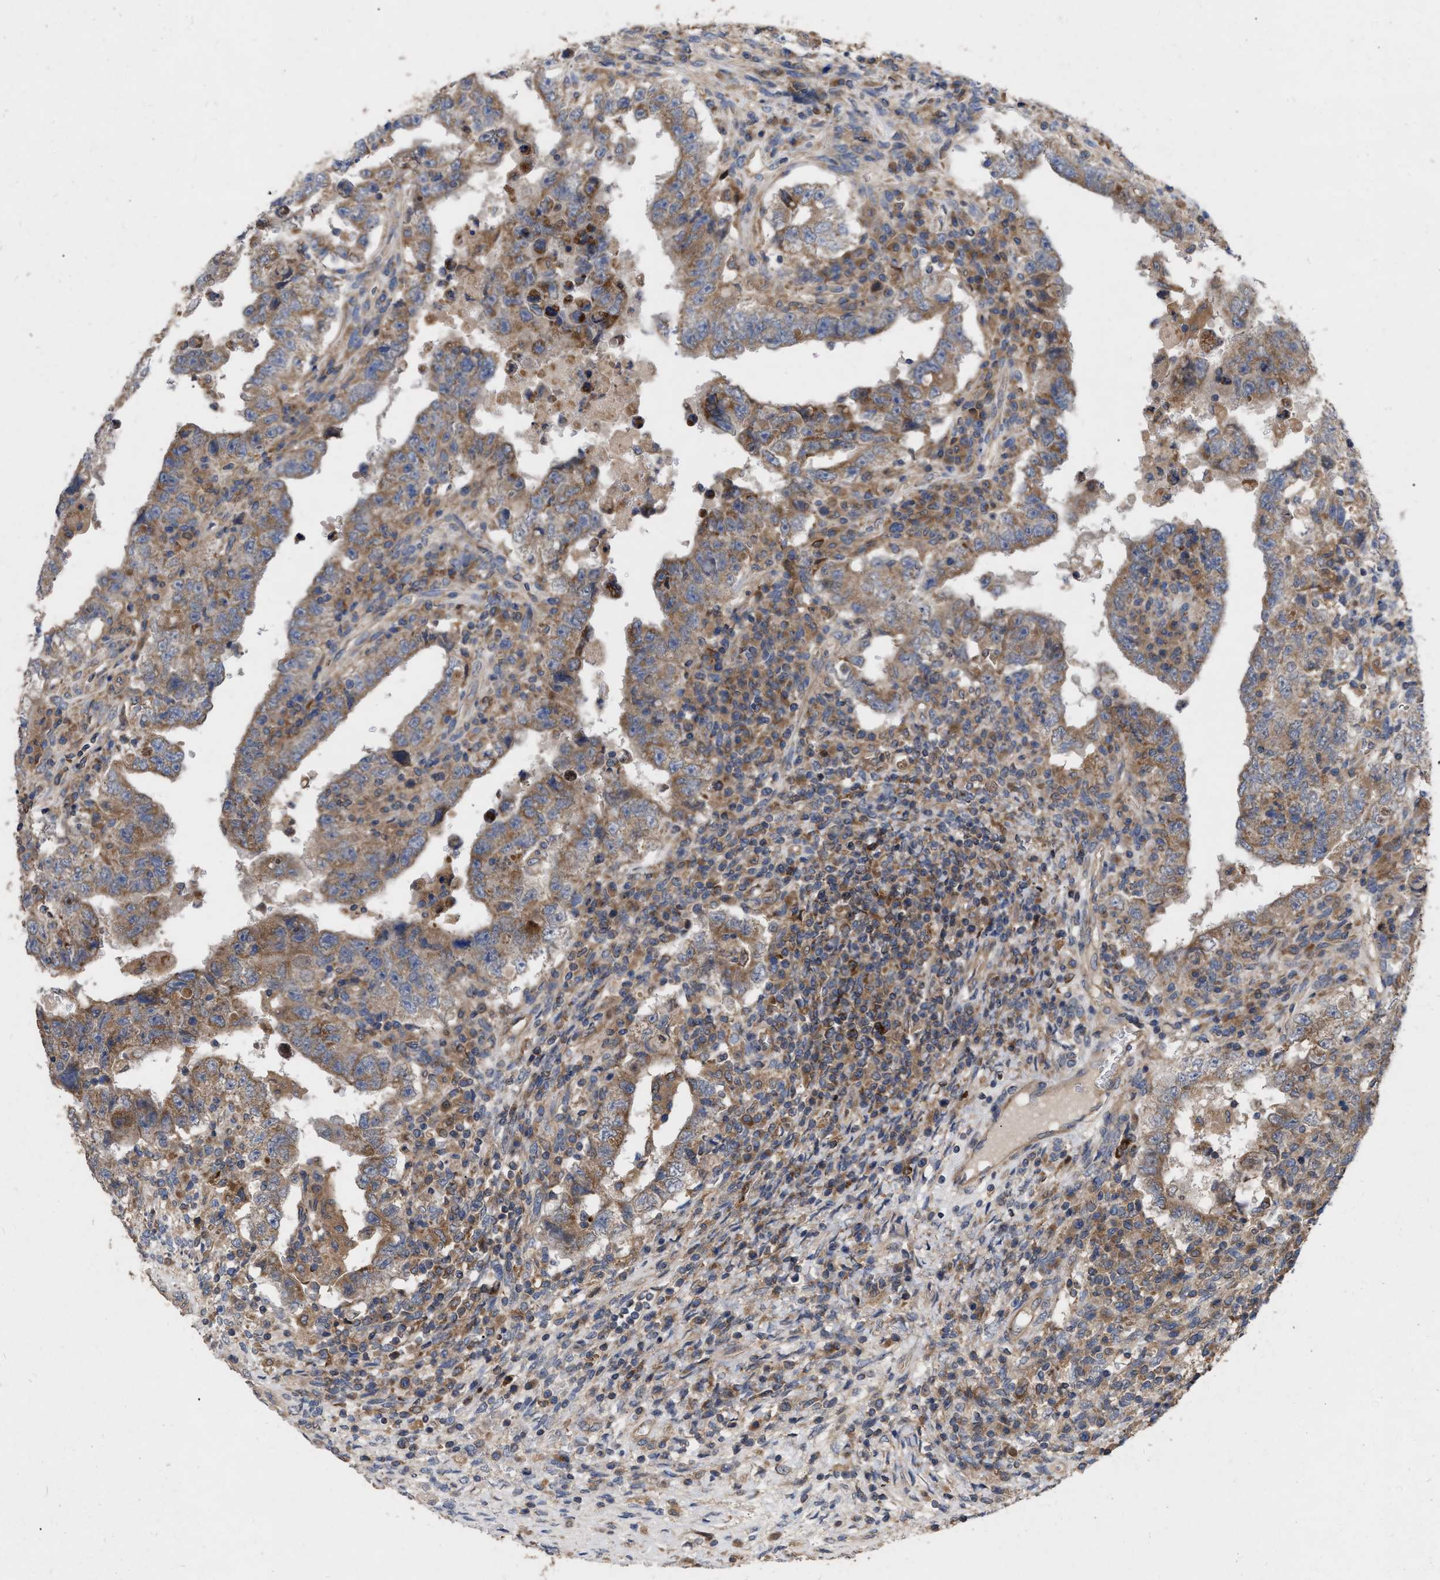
{"staining": {"intensity": "moderate", "quantity": ">75%", "location": "cytoplasmic/membranous"}, "tissue": "testis cancer", "cell_type": "Tumor cells", "image_type": "cancer", "snomed": [{"axis": "morphology", "description": "Carcinoma, Embryonal, NOS"}, {"axis": "topography", "description": "Testis"}], "caption": "IHC (DAB (3,3'-diaminobenzidine)) staining of human testis cancer shows moderate cytoplasmic/membranous protein positivity in about >75% of tumor cells. (IHC, brightfield microscopy, high magnification).", "gene": "CDKN2C", "patient": {"sex": "male", "age": 26}}